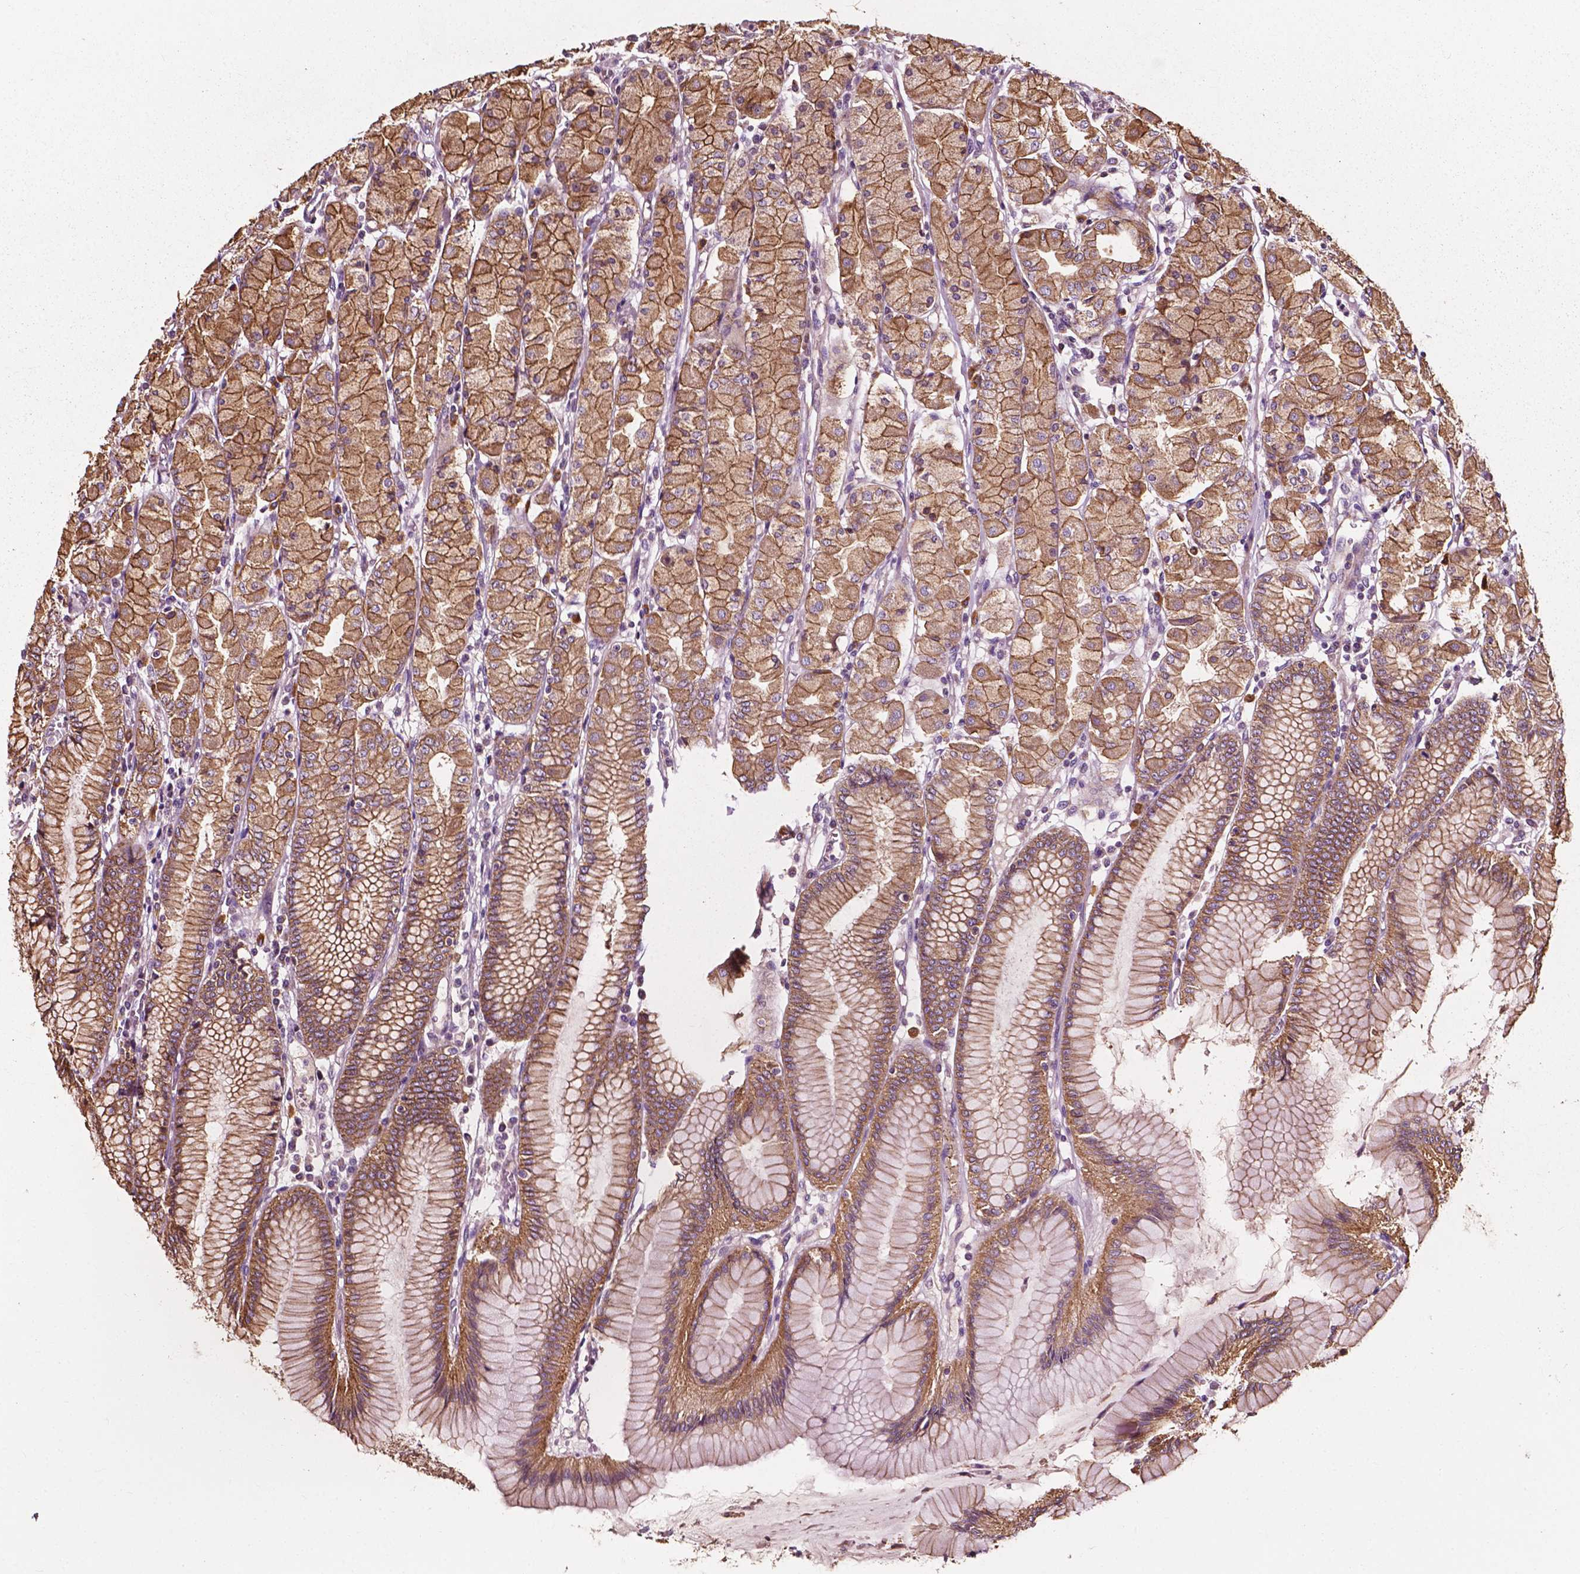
{"staining": {"intensity": "moderate", "quantity": ">75%", "location": "cytoplasmic/membranous"}, "tissue": "stomach", "cell_type": "Glandular cells", "image_type": "normal", "snomed": [{"axis": "morphology", "description": "Normal tissue, NOS"}, {"axis": "topography", "description": "Stomach, upper"}], "caption": "The micrograph reveals a brown stain indicating the presence of a protein in the cytoplasmic/membranous of glandular cells in stomach.", "gene": "ATG16L1", "patient": {"sex": "male", "age": 69}}